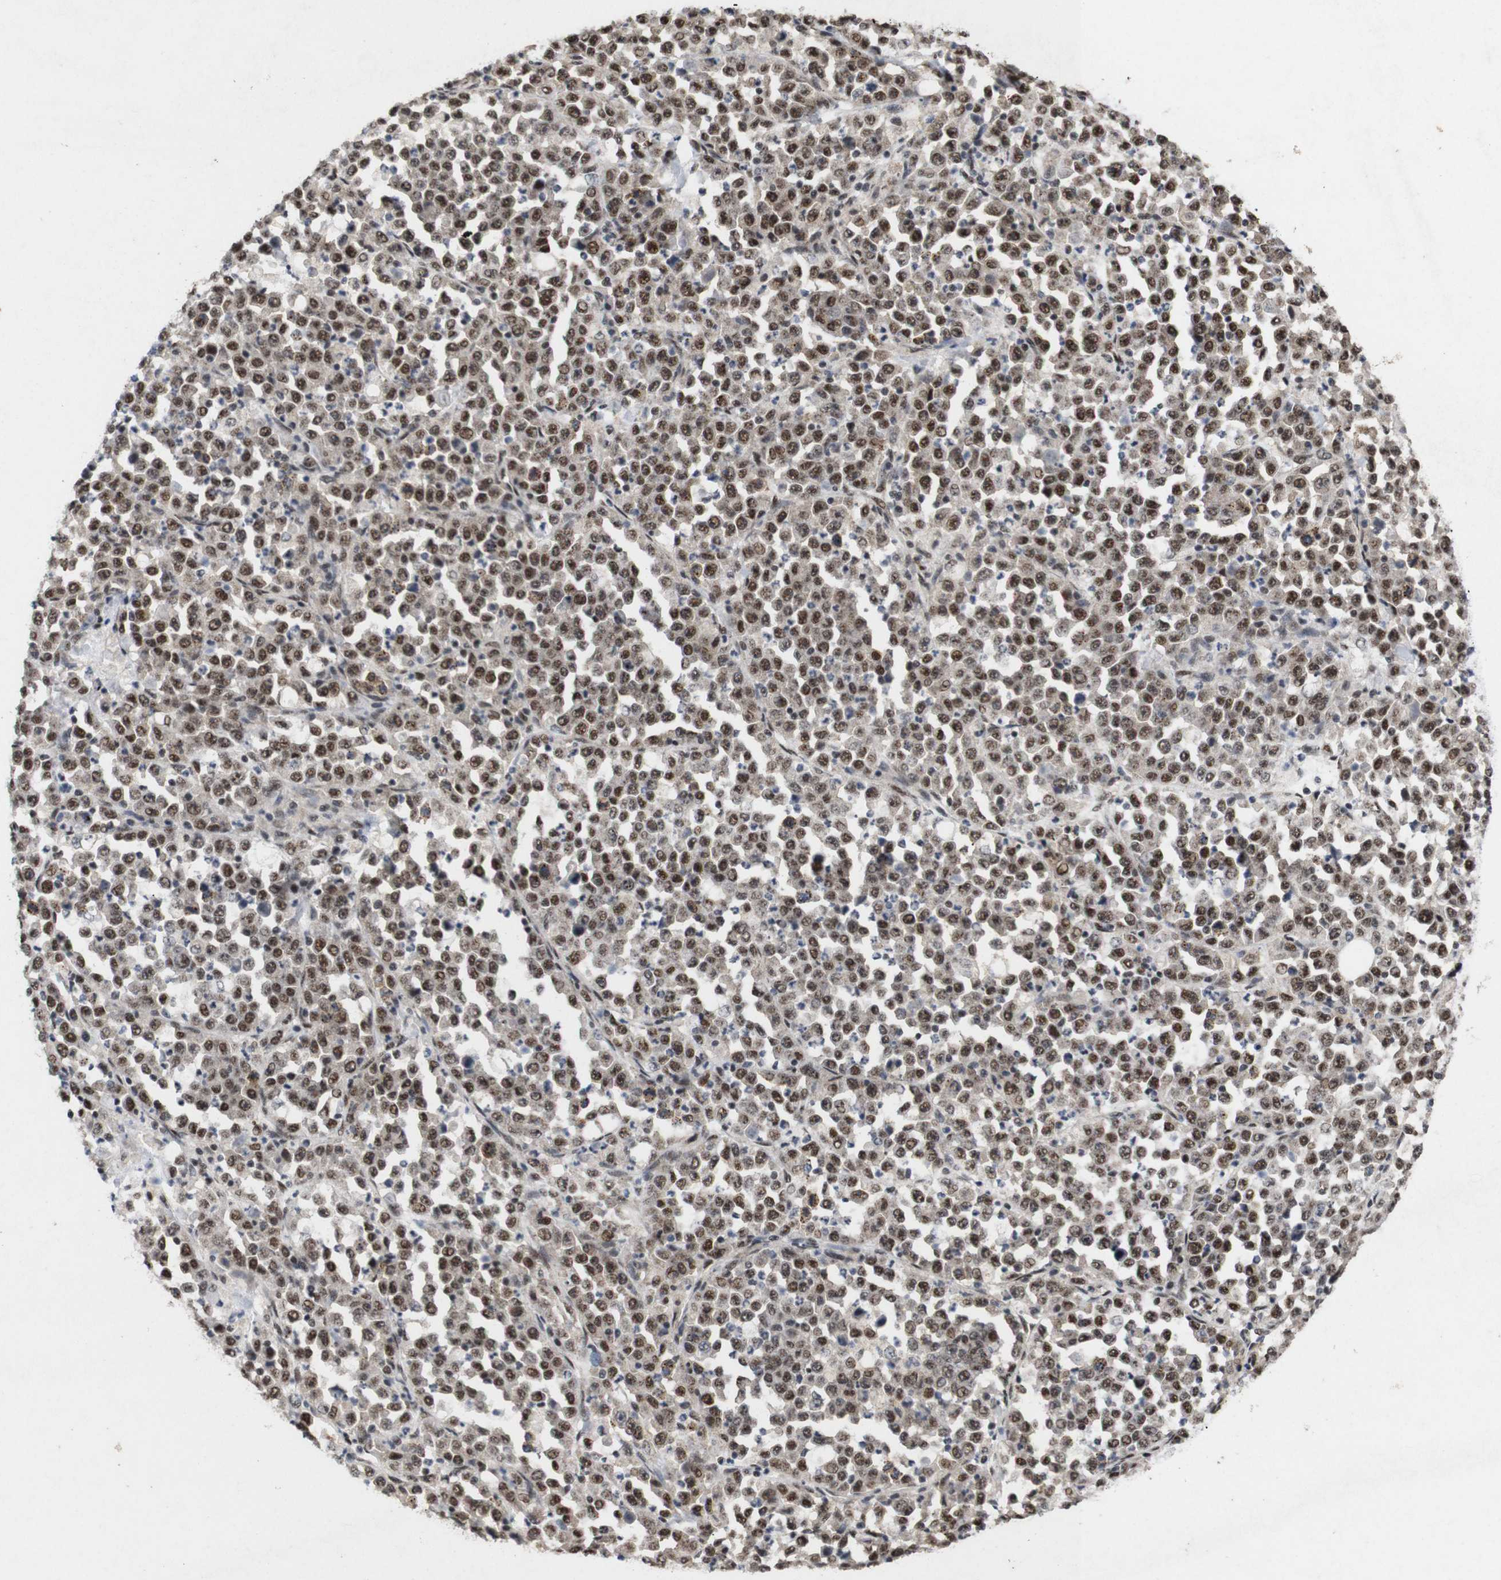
{"staining": {"intensity": "moderate", "quantity": ">75%", "location": "nuclear"}, "tissue": "stomach cancer", "cell_type": "Tumor cells", "image_type": "cancer", "snomed": [{"axis": "morphology", "description": "Normal tissue, NOS"}, {"axis": "morphology", "description": "Adenocarcinoma, NOS"}, {"axis": "topography", "description": "Stomach, upper"}, {"axis": "topography", "description": "Stomach"}], "caption": "An immunohistochemistry (IHC) micrograph of neoplastic tissue is shown. Protein staining in brown shows moderate nuclear positivity in stomach cancer within tumor cells. The protein of interest is stained brown, and the nuclei are stained in blue (DAB IHC with brightfield microscopy, high magnification).", "gene": "PYM1", "patient": {"sex": "male", "age": 59}}